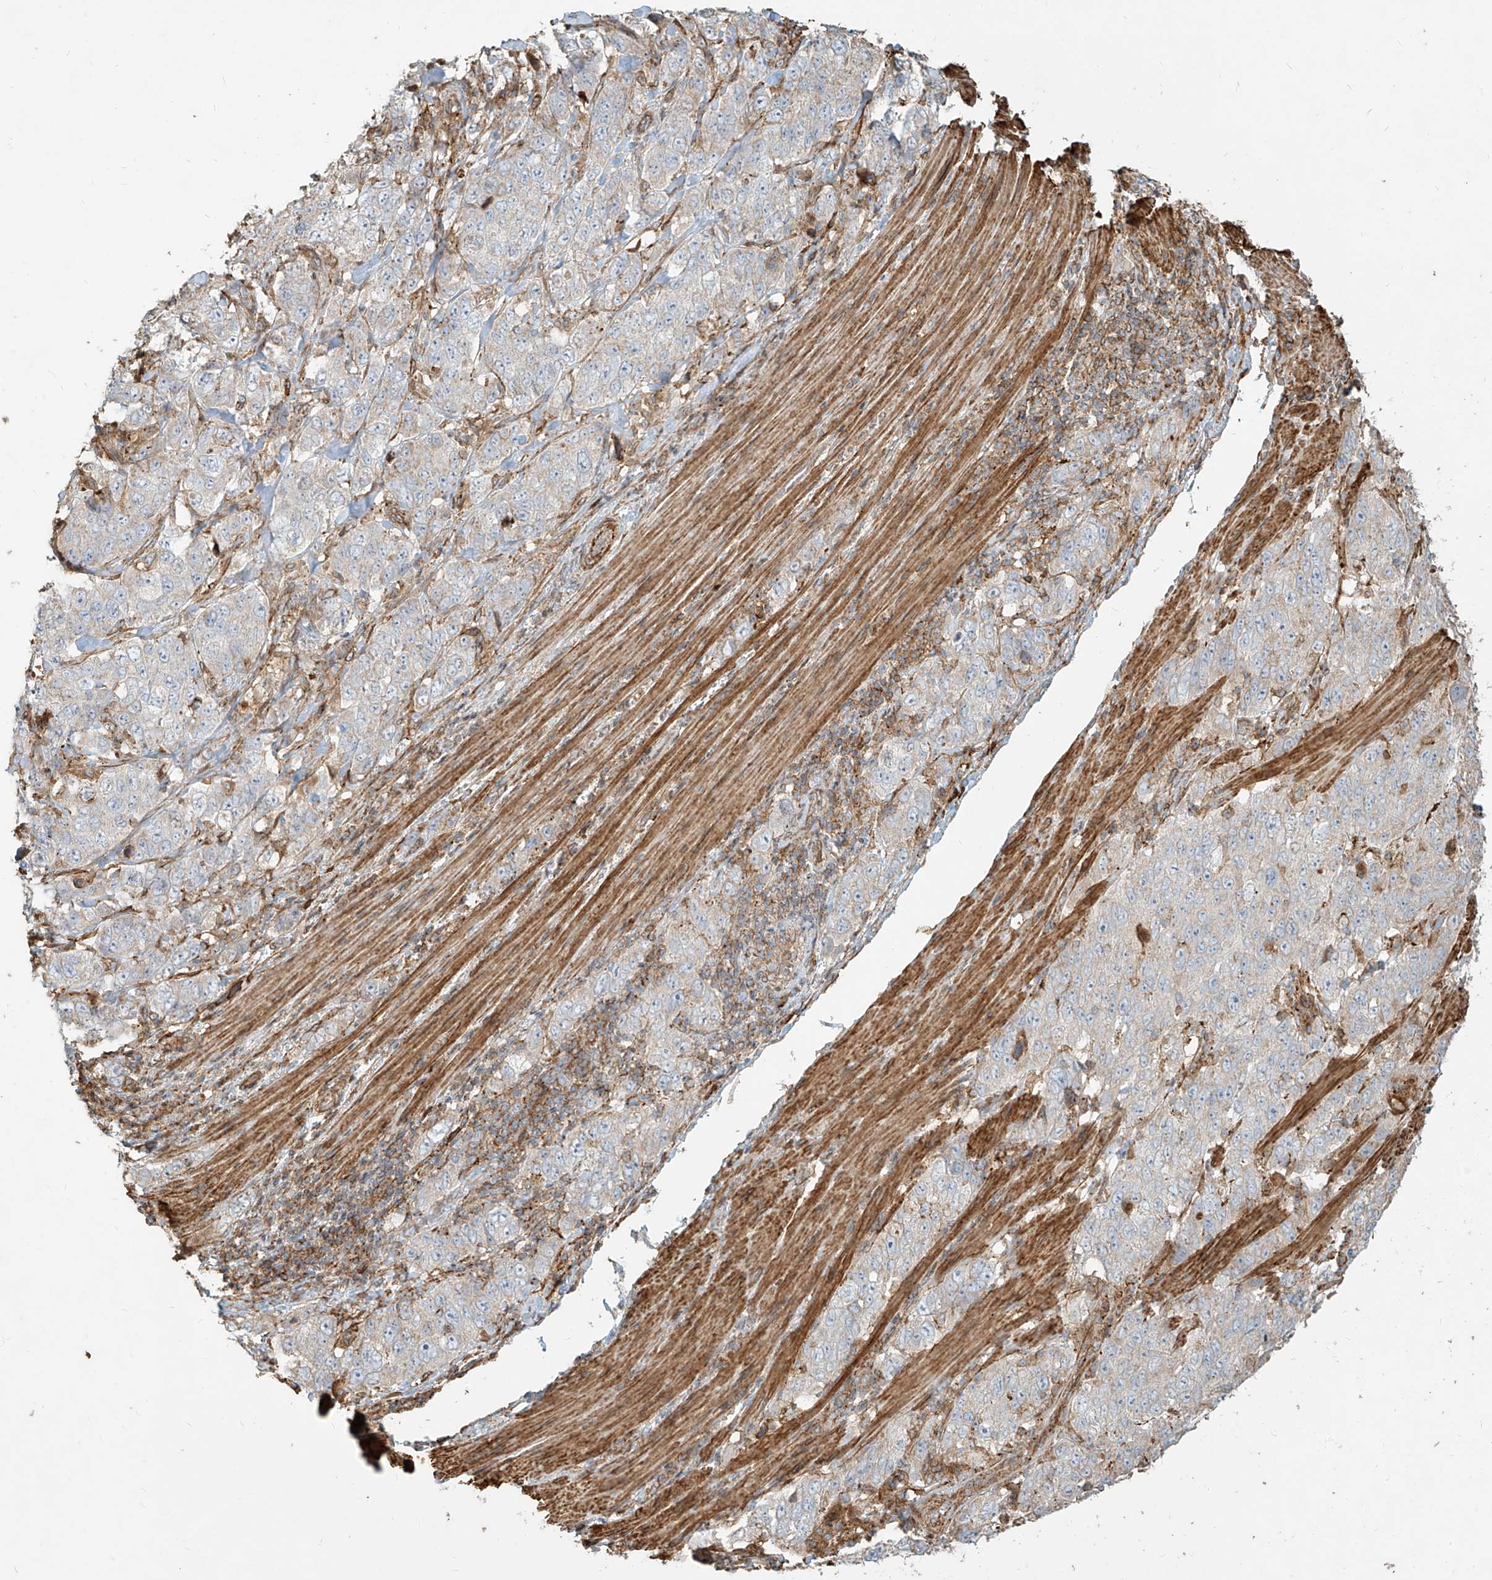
{"staining": {"intensity": "weak", "quantity": "<25%", "location": "cytoplasmic/membranous"}, "tissue": "stomach cancer", "cell_type": "Tumor cells", "image_type": "cancer", "snomed": [{"axis": "morphology", "description": "Adenocarcinoma, NOS"}, {"axis": "topography", "description": "Stomach"}], "caption": "Tumor cells are negative for protein expression in human adenocarcinoma (stomach). The staining was performed using DAB (3,3'-diaminobenzidine) to visualize the protein expression in brown, while the nuclei were stained in blue with hematoxylin (Magnification: 20x).", "gene": "MTX2", "patient": {"sex": "male", "age": 48}}